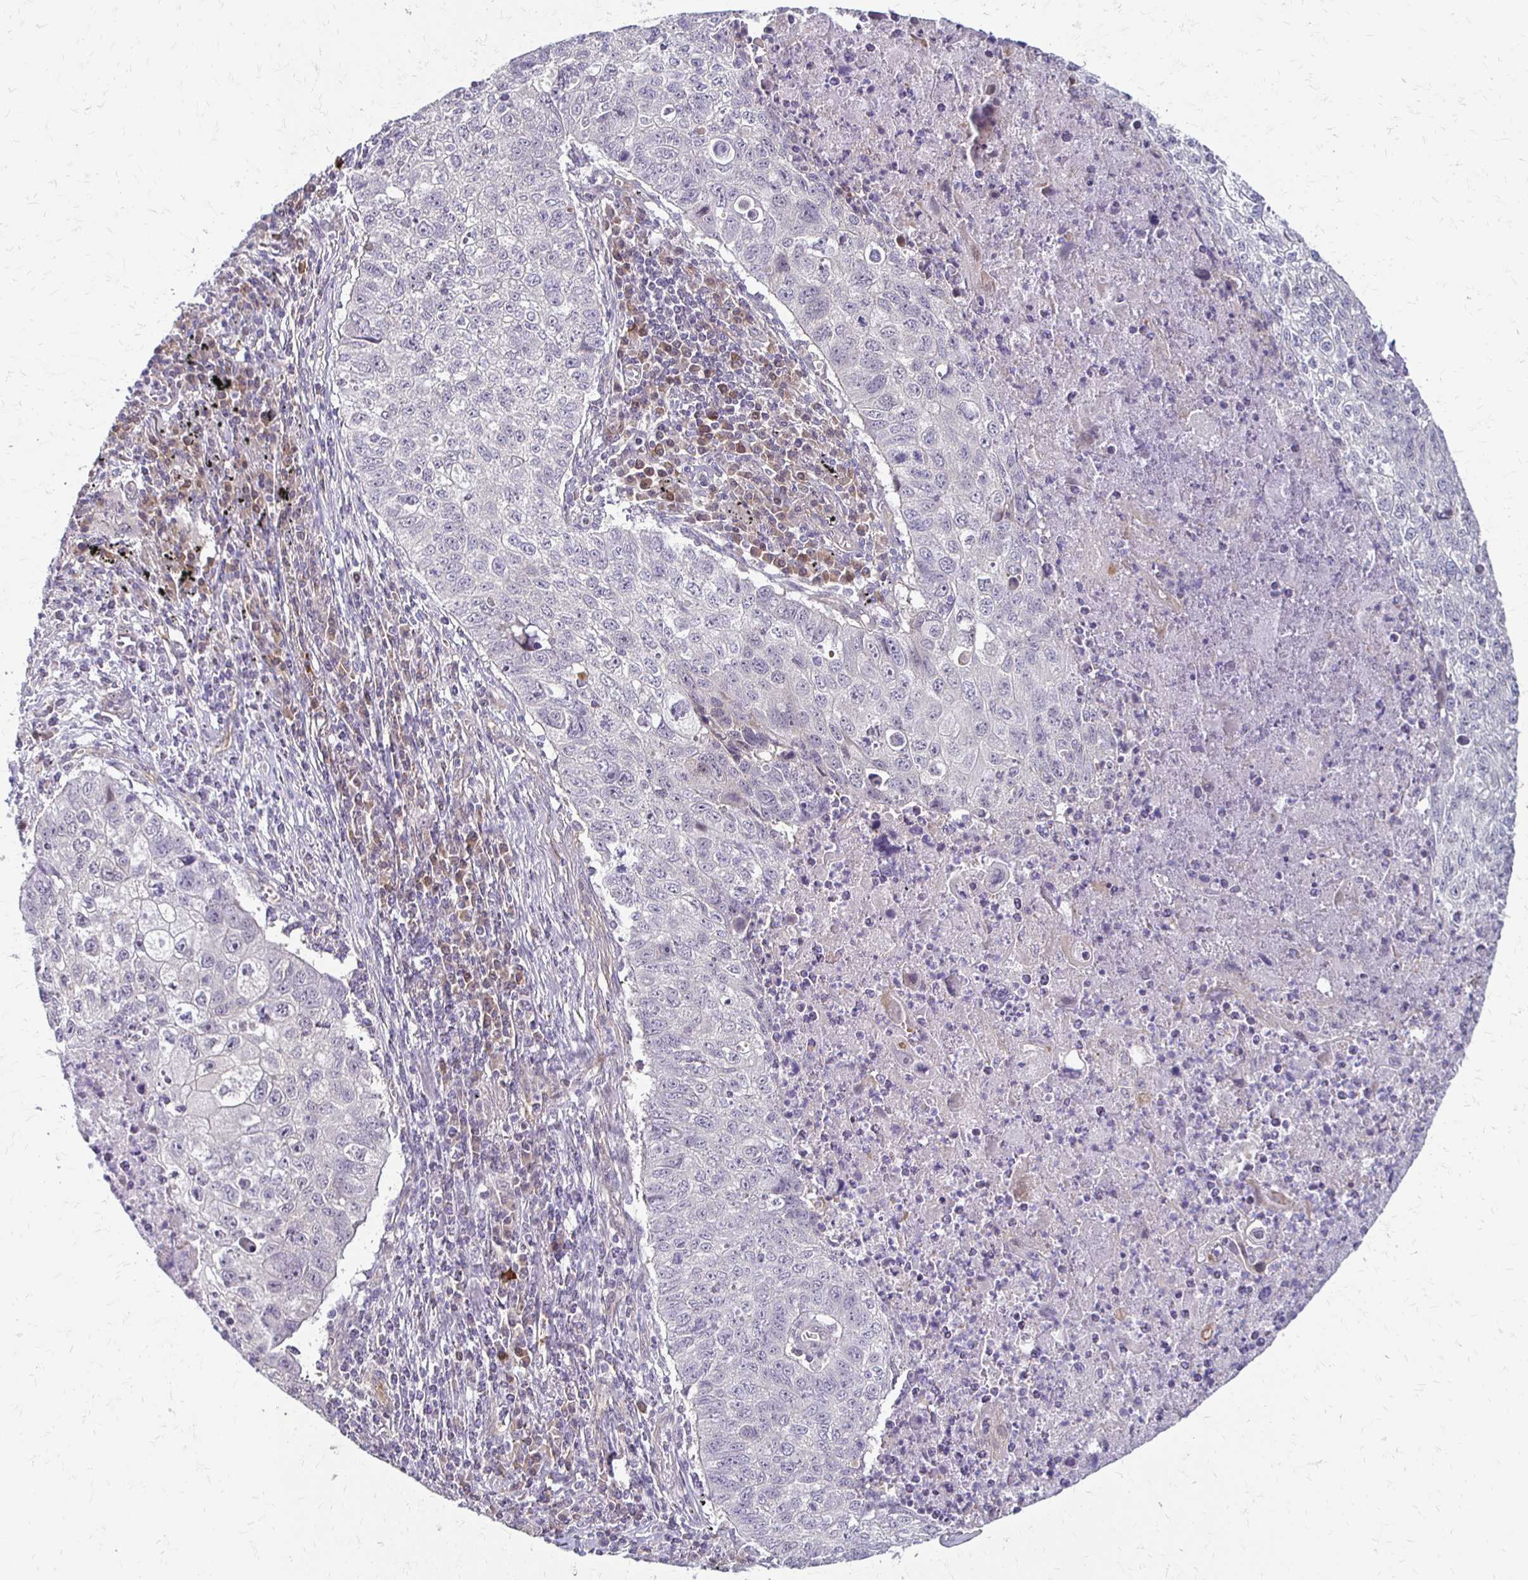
{"staining": {"intensity": "negative", "quantity": "none", "location": "none"}, "tissue": "lung cancer", "cell_type": "Tumor cells", "image_type": "cancer", "snomed": [{"axis": "morphology", "description": "Normal morphology"}, {"axis": "morphology", "description": "Aneuploidy"}, {"axis": "morphology", "description": "Squamous cell carcinoma, NOS"}, {"axis": "topography", "description": "Lymph node"}, {"axis": "topography", "description": "Lung"}], "caption": "The histopathology image reveals no significant staining in tumor cells of lung aneuploidy.", "gene": "CFL2", "patient": {"sex": "female", "age": 76}}